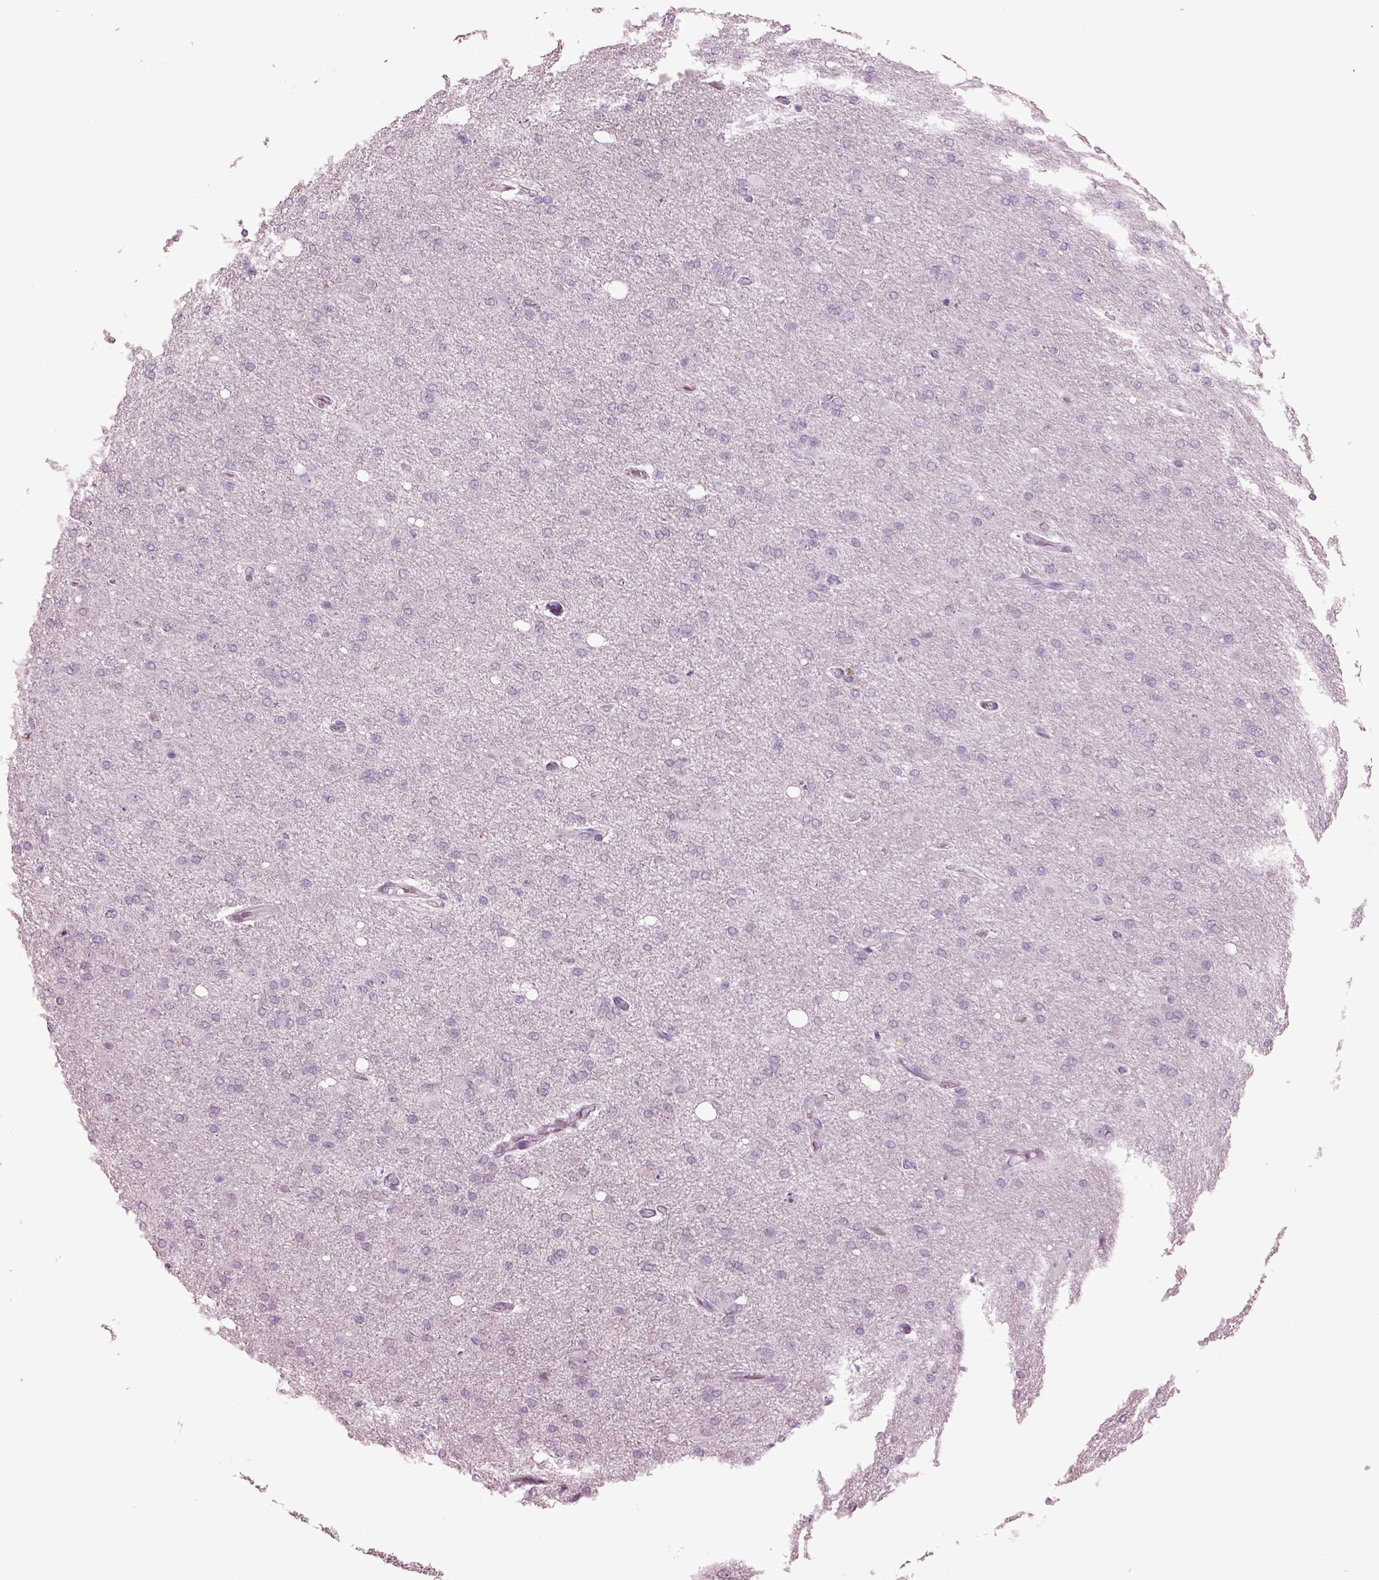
{"staining": {"intensity": "negative", "quantity": "none", "location": "none"}, "tissue": "glioma", "cell_type": "Tumor cells", "image_type": "cancer", "snomed": [{"axis": "morphology", "description": "Glioma, malignant, High grade"}, {"axis": "topography", "description": "Cerebral cortex"}], "caption": "A micrograph of glioma stained for a protein shows no brown staining in tumor cells.", "gene": "PDC", "patient": {"sex": "male", "age": 70}}